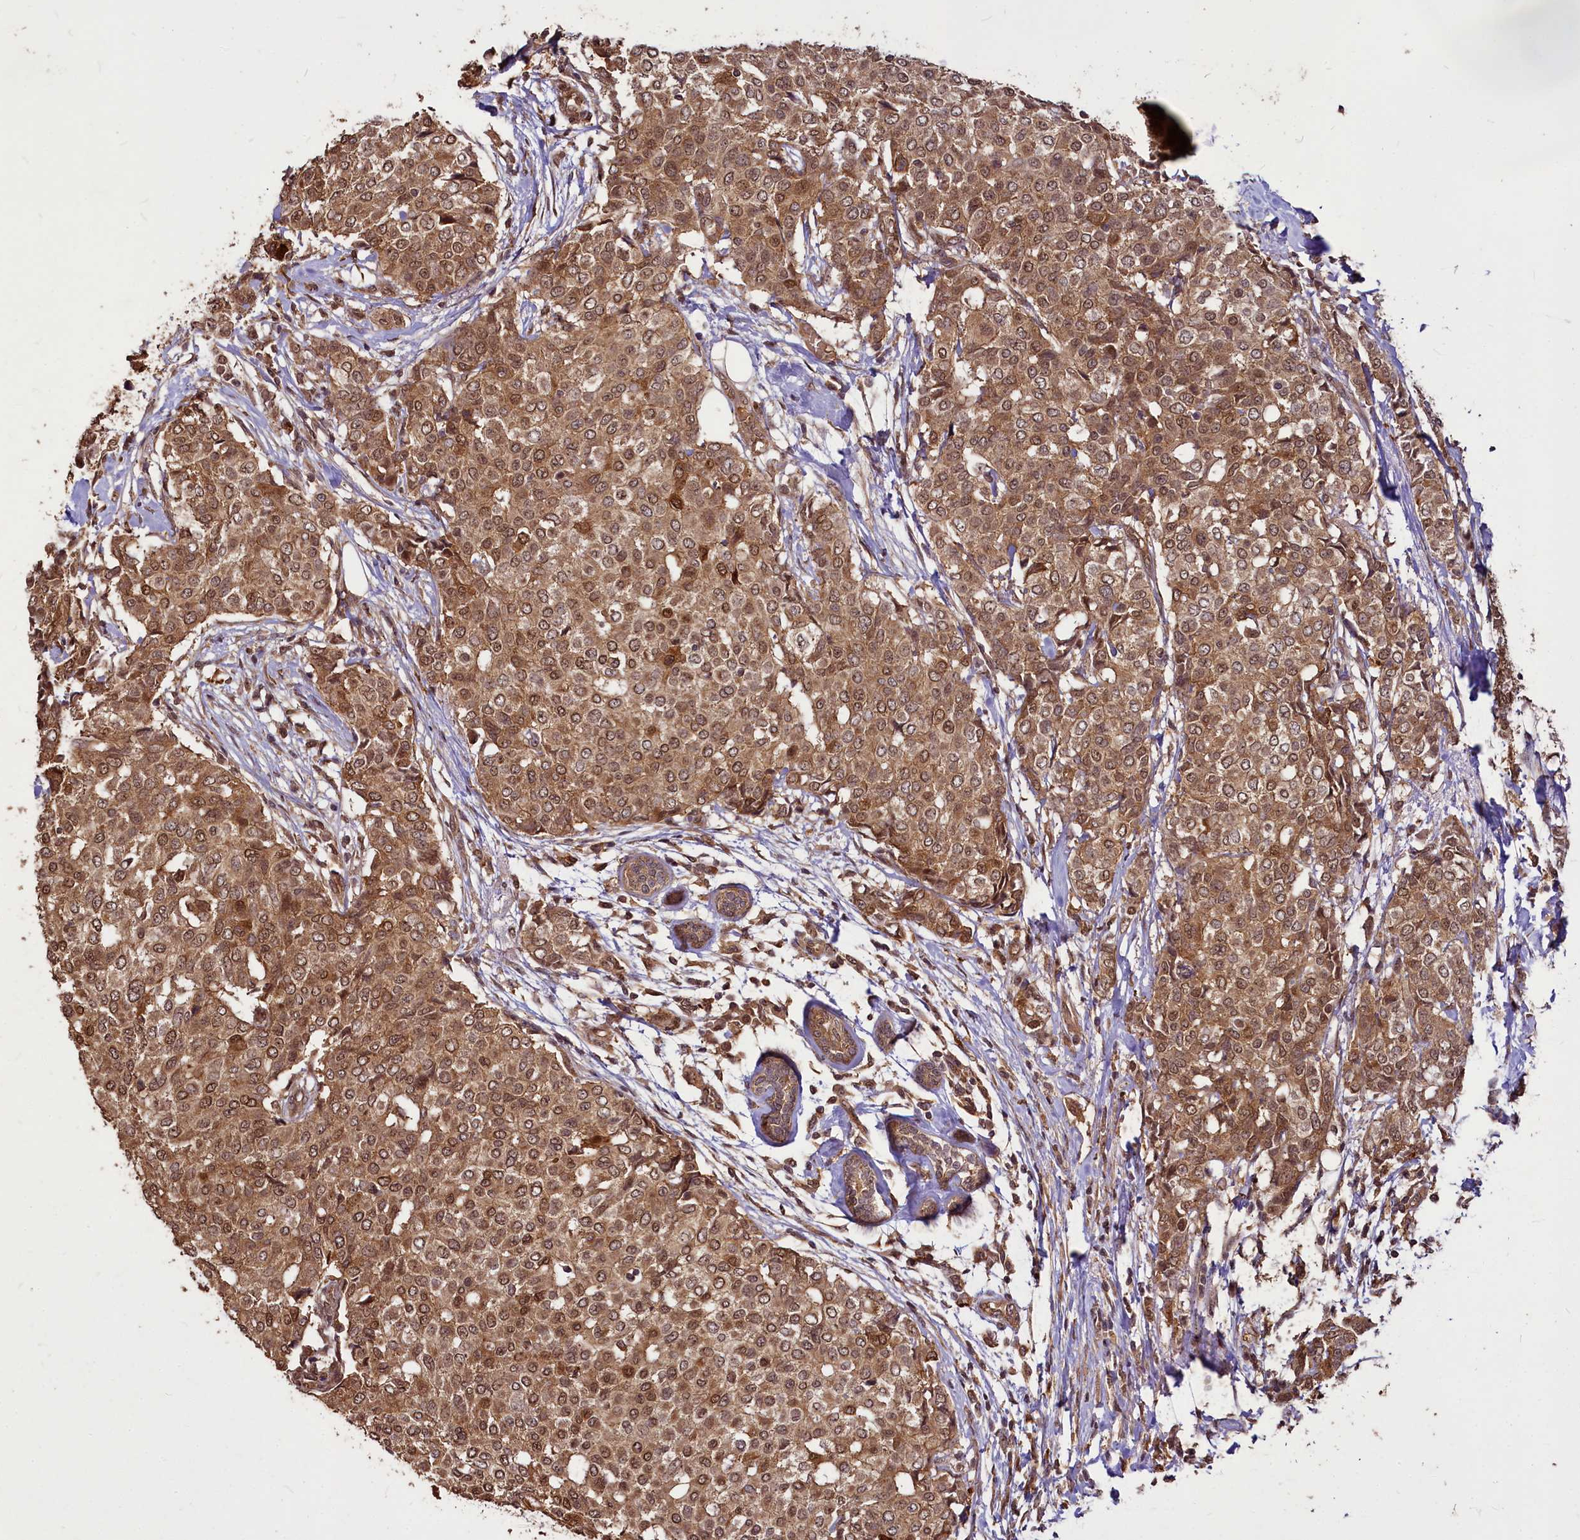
{"staining": {"intensity": "moderate", "quantity": ">75%", "location": "cytoplasmic/membranous,nuclear"}, "tissue": "breast cancer", "cell_type": "Tumor cells", "image_type": "cancer", "snomed": [{"axis": "morphology", "description": "Lobular carcinoma"}, {"axis": "topography", "description": "Breast"}], "caption": "Immunohistochemical staining of human lobular carcinoma (breast) displays medium levels of moderate cytoplasmic/membranous and nuclear staining in about >75% of tumor cells.", "gene": "VPS51", "patient": {"sex": "female", "age": 51}}